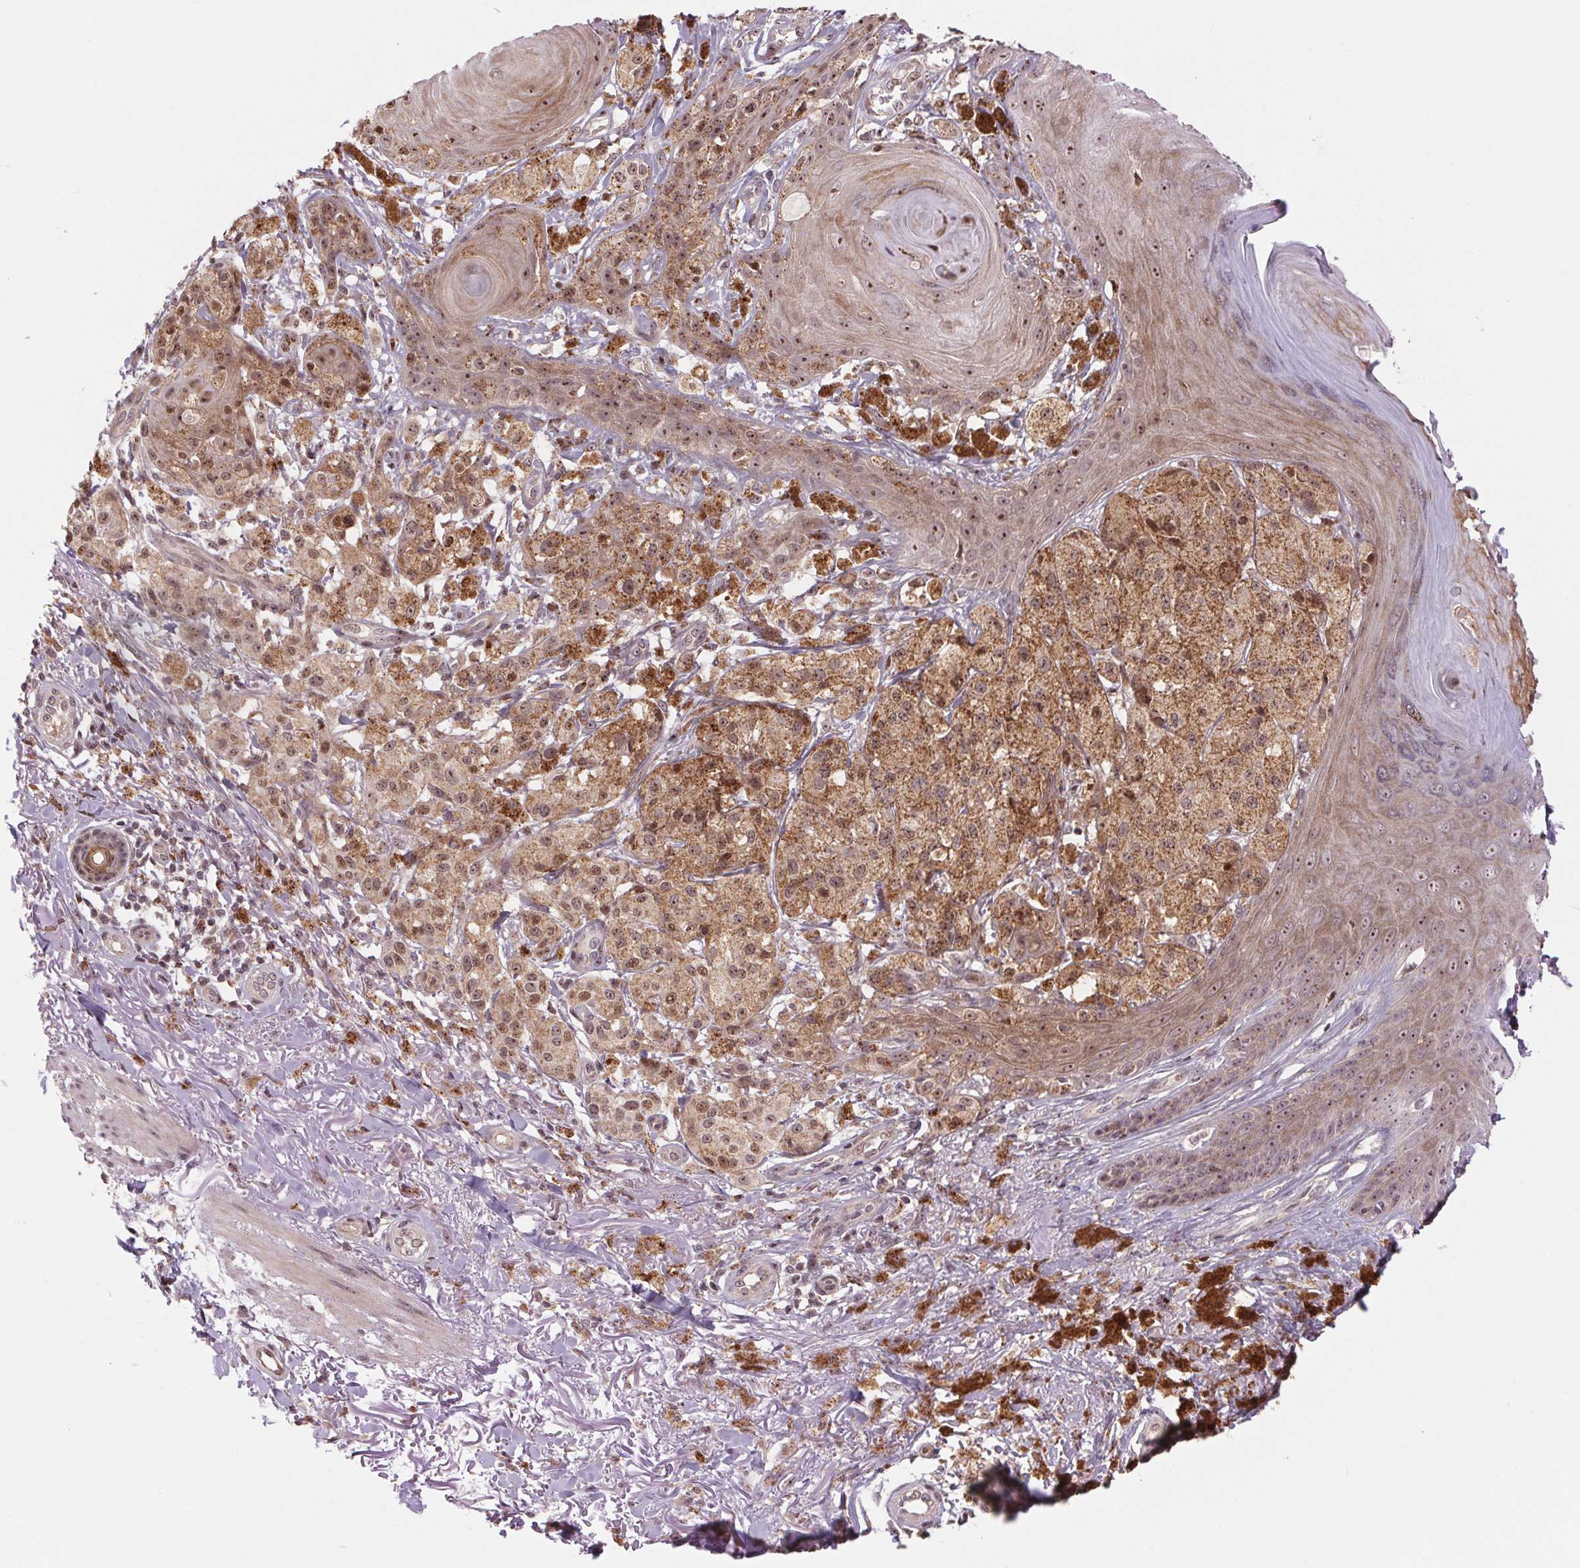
{"staining": {"intensity": "moderate", "quantity": ">75%", "location": "cytoplasmic/membranous"}, "tissue": "melanoma", "cell_type": "Tumor cells", "image_type": "cancer", "snomed": [{"axis": "morphology", "description": "Malignant melanoma, NOS"}, {"axis": "topography", "description": "Skin"}], "caption": "Malignant melanoma stained with a protein marker displays moderate staining in tumor cells.", "gene": "CHMP4B", "patient": {"sex": "female", "age": 80}}